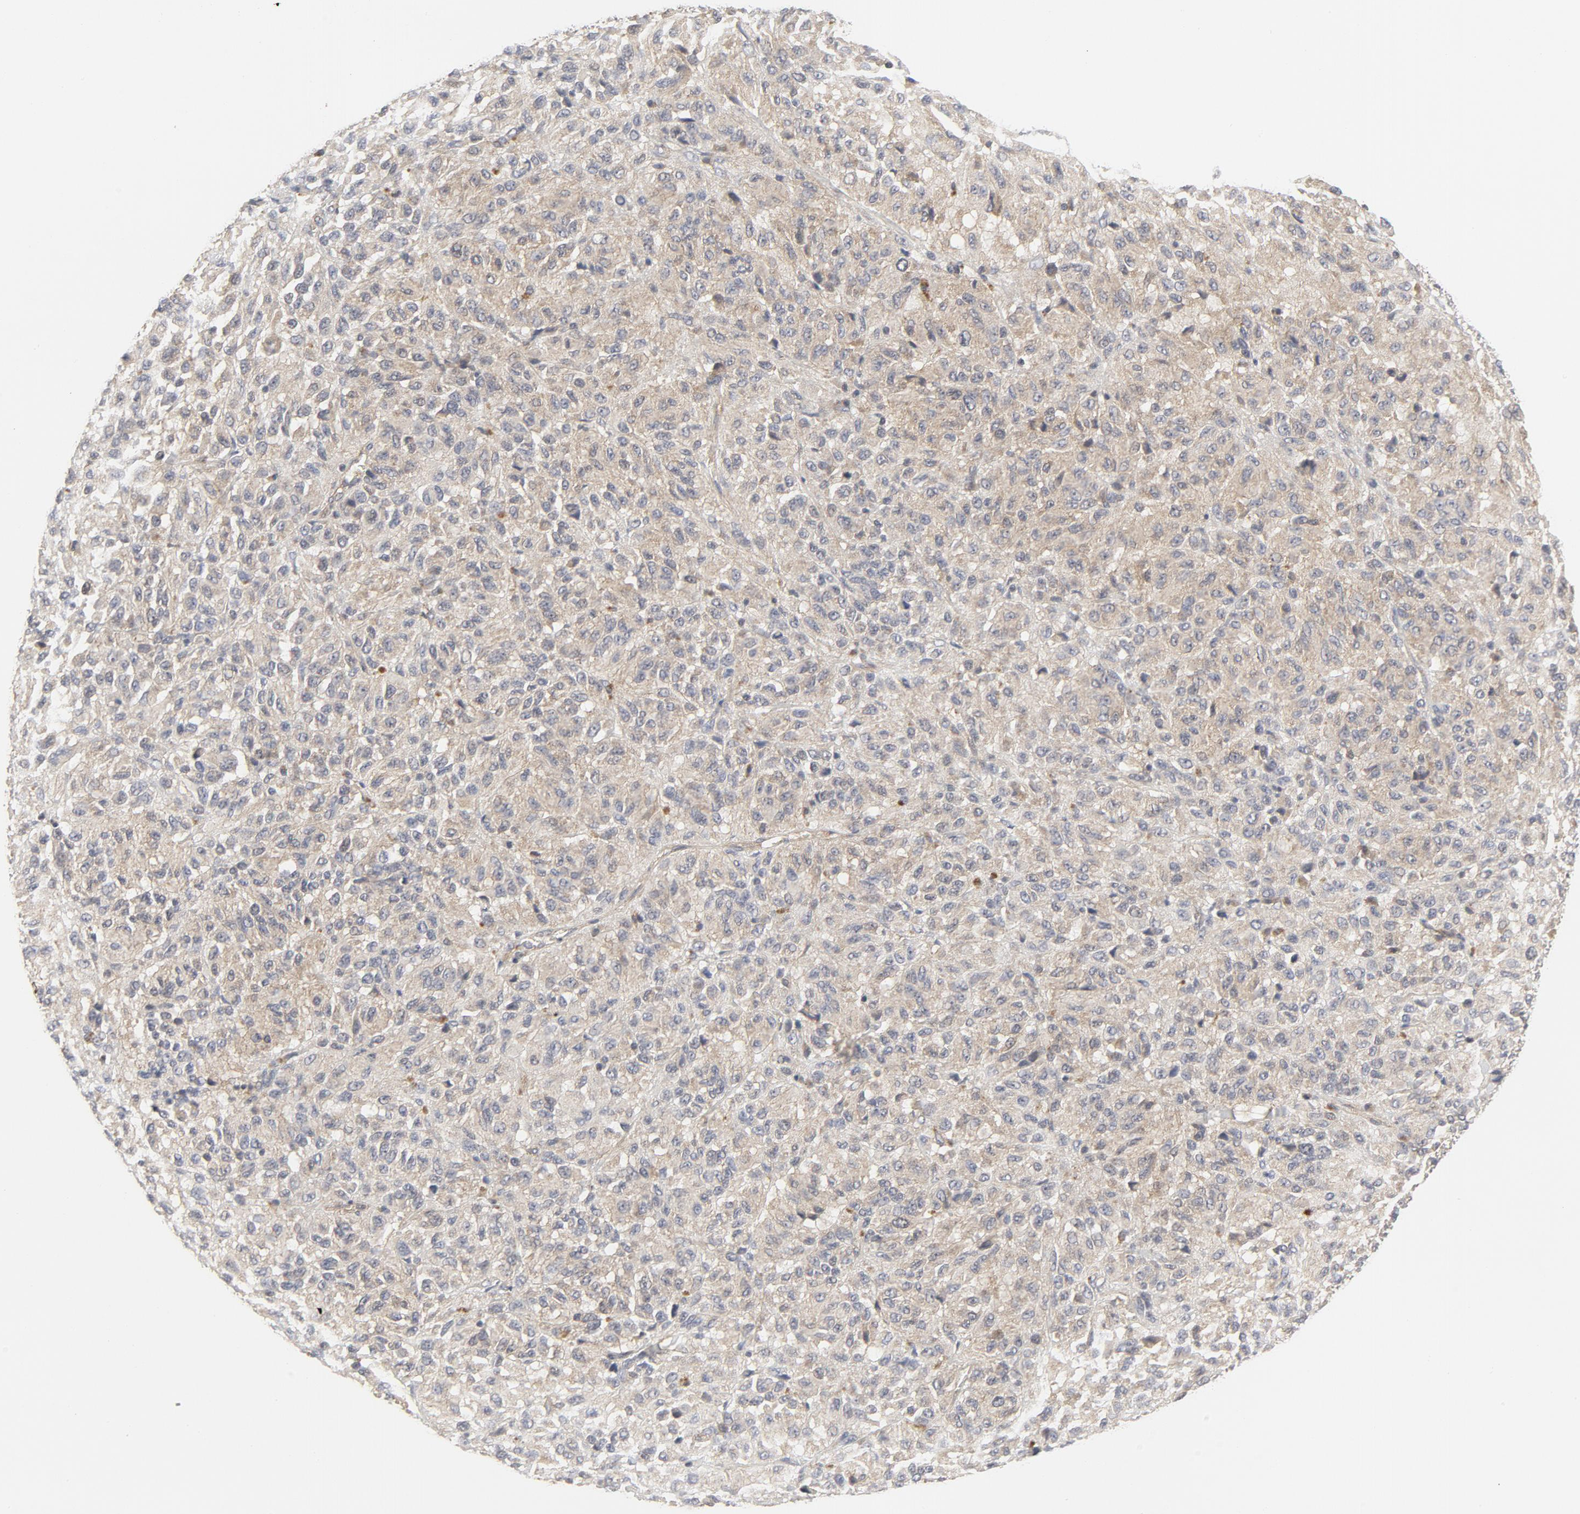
{"staining": {"intensity": "weak", "quantity": ">75%", "location": "cytoplasmic/membranous"}, "tissue": "melanoma", "cell_type": "Tumor cells", "image_type": "cancer", "snomed": [{"axis": "morphology", "description": "Malignant melanoma, Metastatic site"}, {"axis": "topography", "description": "Lung"}], "caption": "The photomicrograph reveals a brown stain indicating the presence of a protein in the cytoplasmic/membranous of tumor cells in malignant melanoma (metastatic site).", "gene": "MAP2K7", "patient": {"sex": "male", "age": 64}}